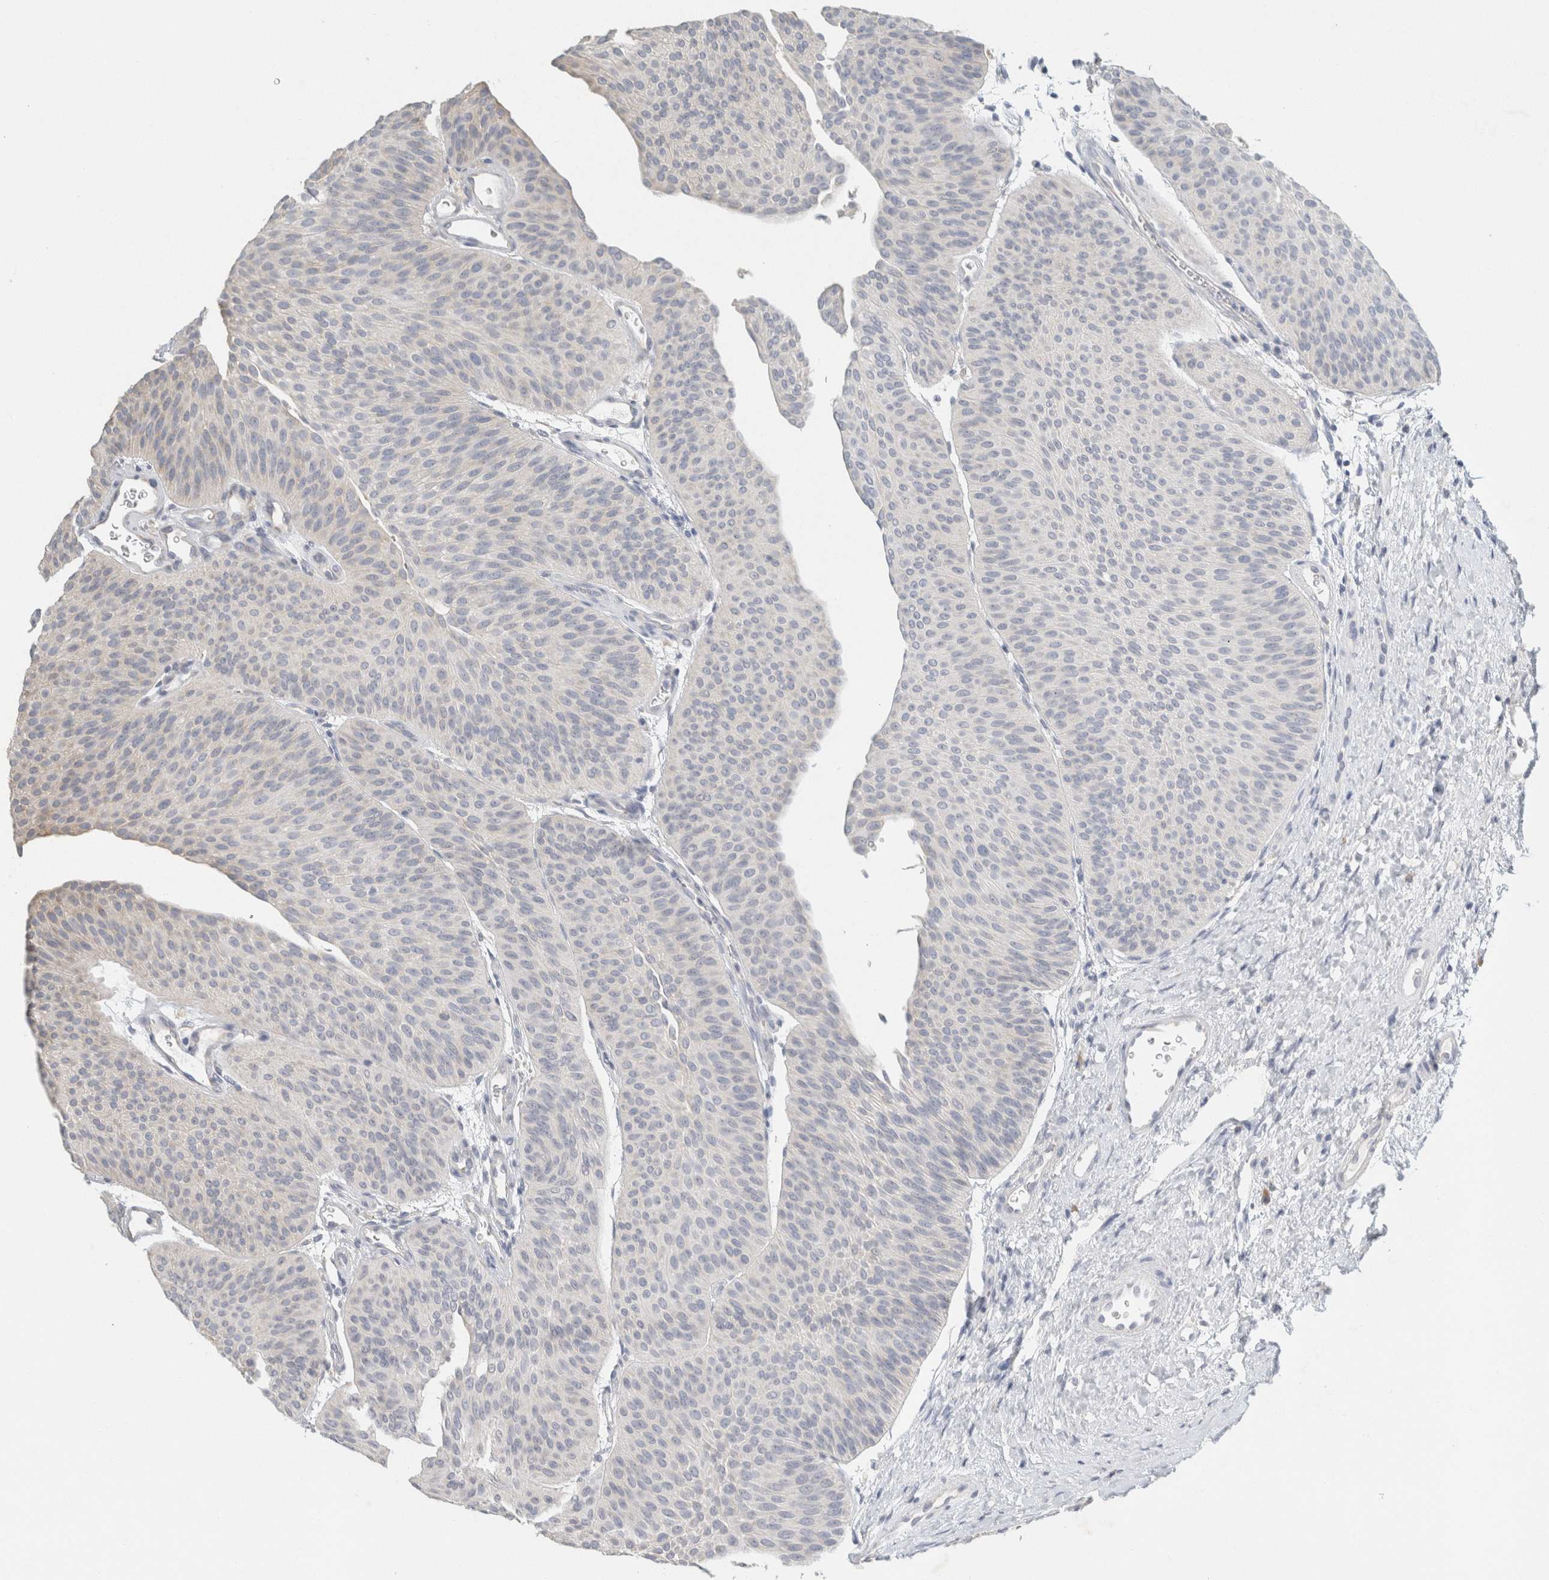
{"staining": {"intensity": "negative", "quantity": "none", "location": "none"}, "tissue": "urothelial cancer", "cell_type": "Tumor cells", "image_type": "cancer", "snomed": [{"axis": "morphology", "description": "Urothelial carcinoma, Low grade"}, {"axis": "topography", "description": "Urinary bladder"}], "caption": "Immunohistochemistry histopathology image of human urothelial cancer stained for a protein (brown), which exhibits no staining in tumor cells.", "gene": "NEFM", "patient": {"sex": "female", "age": 60}}